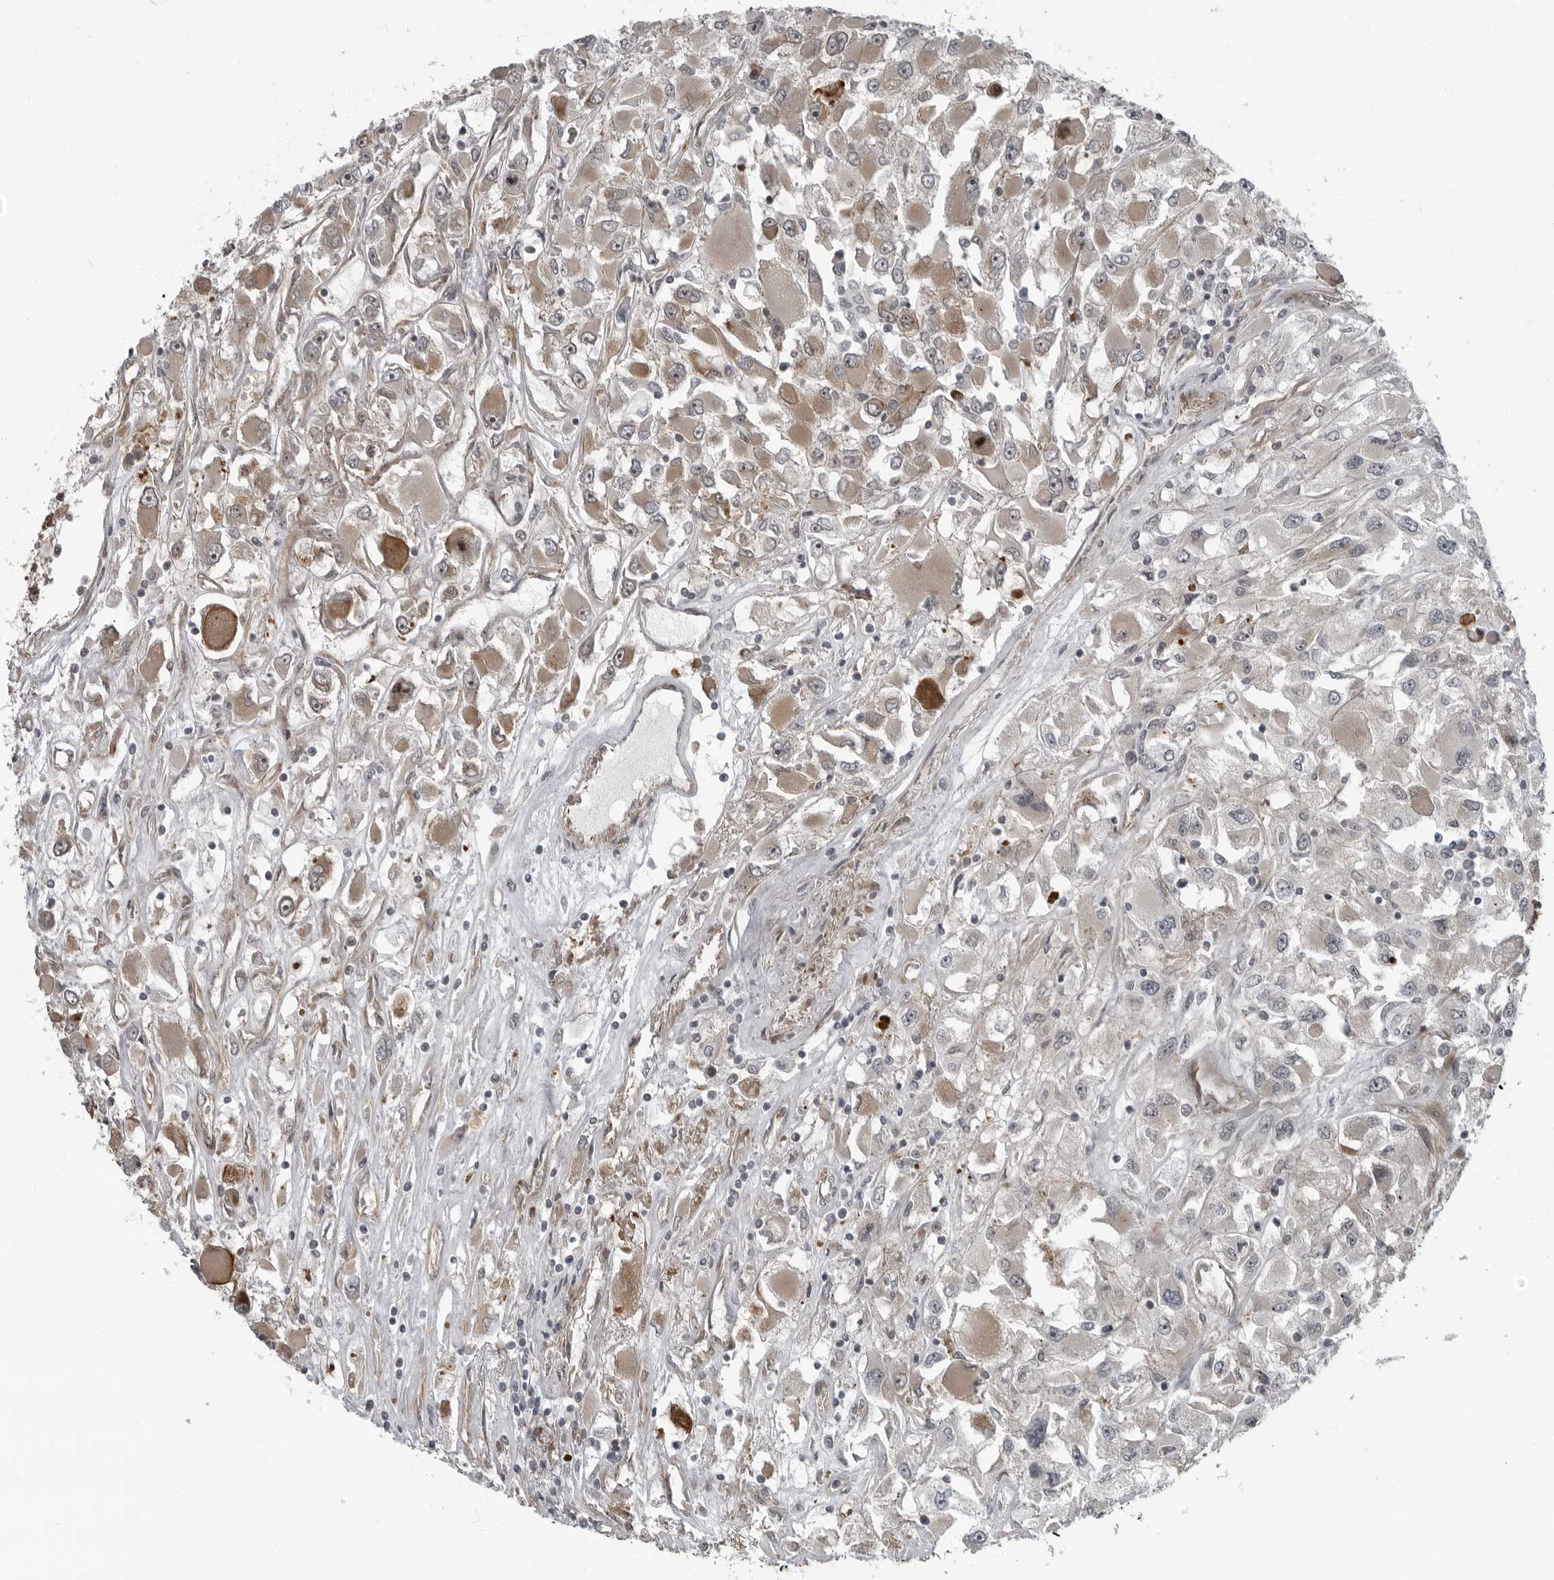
{"staining": {"intensity": "moderate", "quantity": "<25%", "location": "cytoplasmic/membranous,nuclear"}, "tissue": "renal cancer", "cell_type": "Tumor cells", "image_type": "cancer", "snomed": [{"axis": "morphology", "description": "Adenocarcinoma, NOS"}, {"axis": "topography", "description": "Kidney"}], "caption": "Immunohistochemical staining of renal cancer demonstrates moderate cytoplasmic/membranous and nuclear protein staining in about <25% of tumor cells. The staining is performed using DAB (3,3'-diaminobenzidine) brown chromogen to label protein expression. The nuclei are counter-stained blue using hematoxylin.", "gene": "FAM102B", "patient": {"sex": "female", "age": 52}}